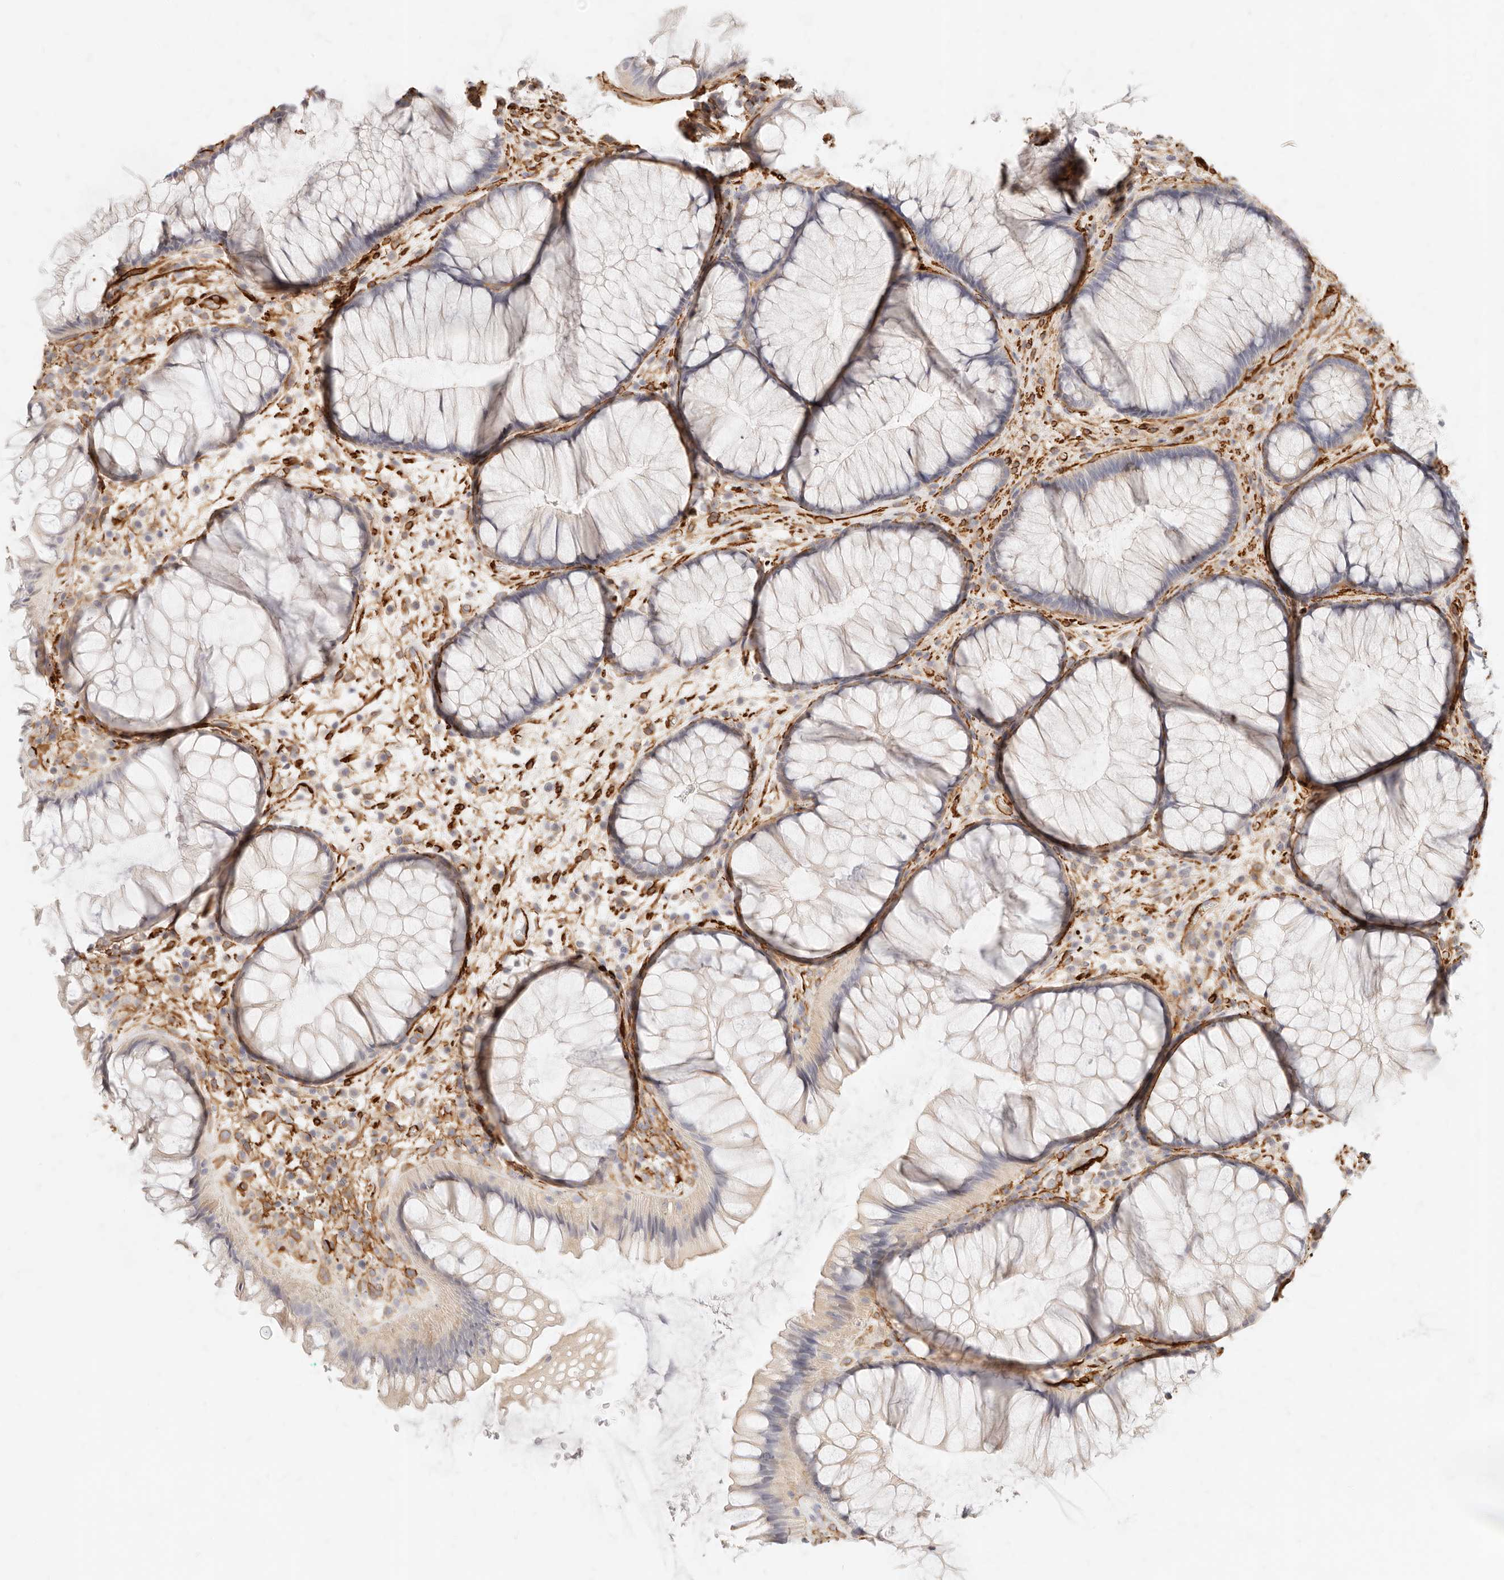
{"staining": {"intensity": "weak", "quantity": "<25%", "location": "cytoplasmic/membranous"}, "tissue": "rectum", "cell_type": "Glandular cells", "image_type": "normal", "snomed": [{"axis": "morphology", "description": "Normal tissue, NOS"}, {"axis": "topography", "description": "Rectum"}], "caption": "High magnification brightfield microscopy of unremarkable rectum stained with DAB (brown) and counterstained with hematoxylin (blue): glandular cells show no significant expression.", "gene": "TMTC2", "patient": {"sex": "male", "age": 51}}